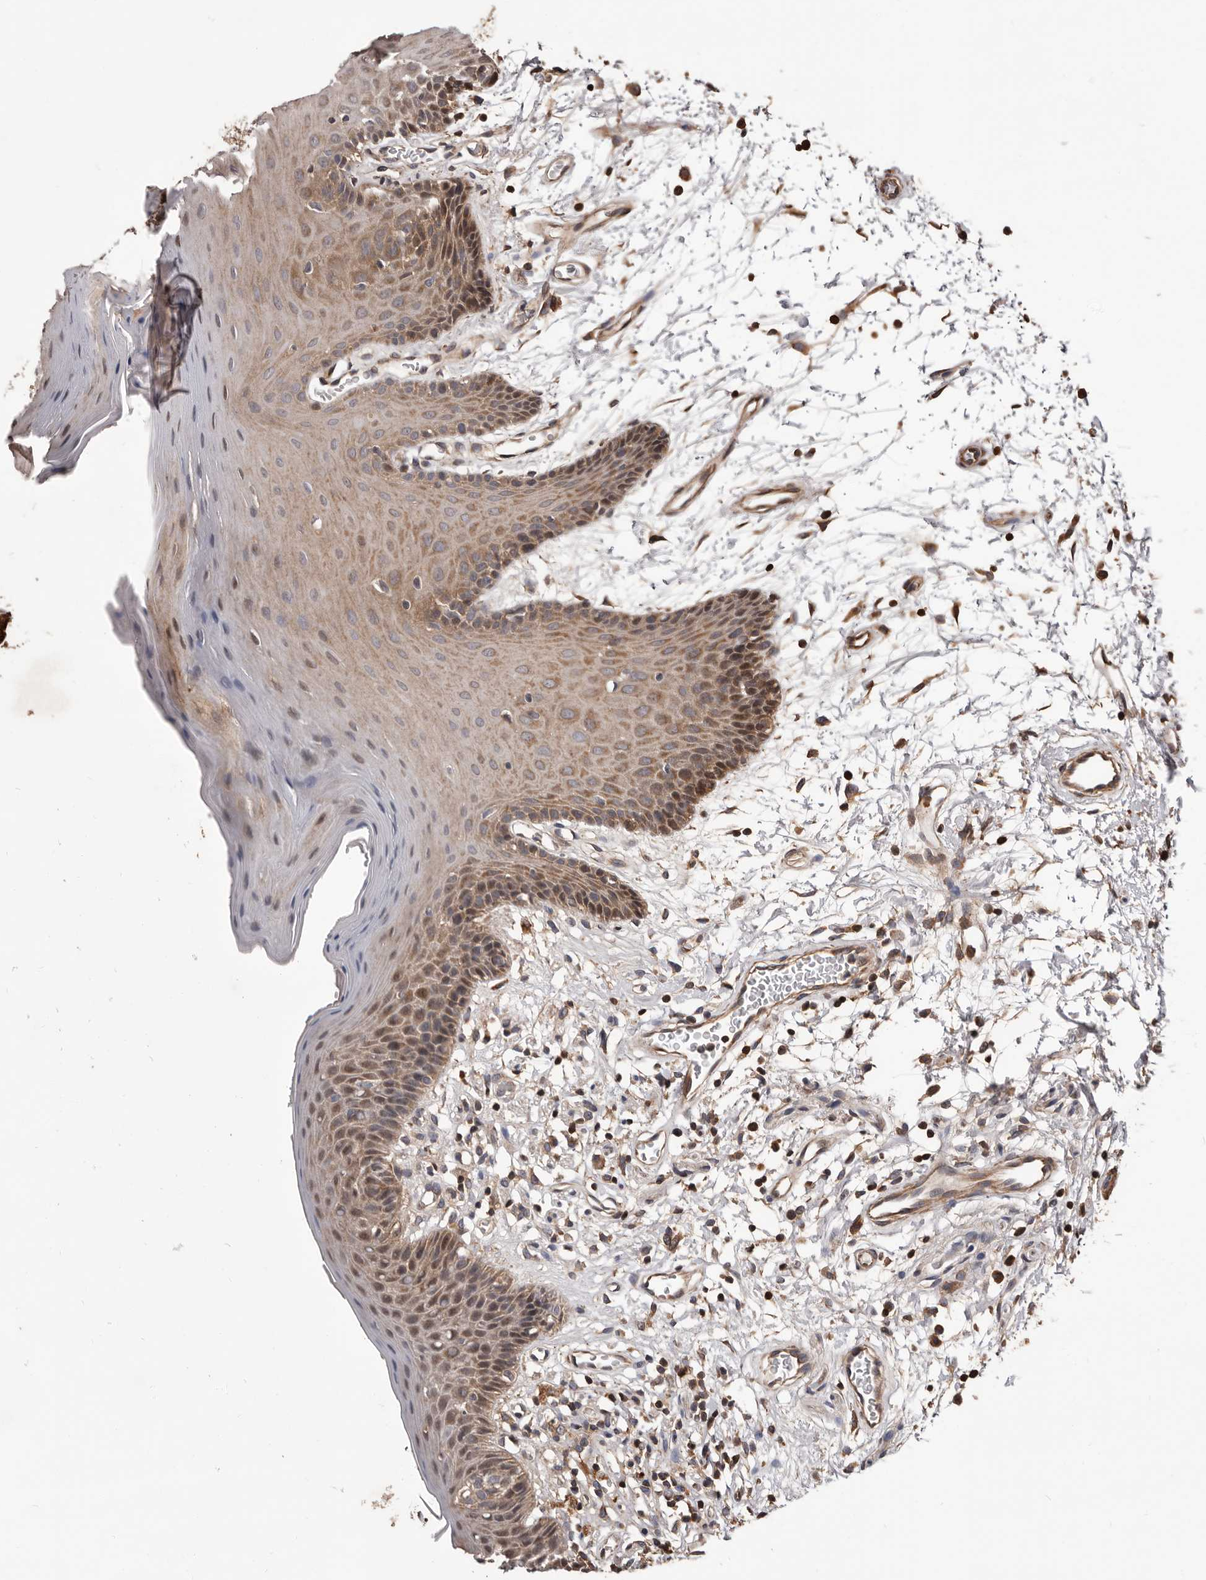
{"staining": {"intensity": "moderate", "quantity": ">75%", "location": "cytoplasmic/membranous,nuclear"}, "tissue": "oral mucosa", "cell_type": "Squamous epithelial cells", "image_type": "normal", "snomed": [{"axis": "morphology", "description": "Normal tissue, NOS"}, {"axis": "morphology", "description": "Squamous cell carcinoma, NOS"}, {"axis": "topography", "description": "Skeletal muscle"}, {"axis": "topography", "description": "Oral tissue"}, {"axis": "topography", "description": "Salivary gland"}, {"axis": "topography", "description": "Head-Neck"}], "caption": "Protein expression analysis of benign human oral mucosa reveals moderate cytoplasmic/membranous,nuclear staining in about >75% of squamous epithelial cells.", "gene": "ADAMTS2", "patient": {"sex": "male", "age": 54}}